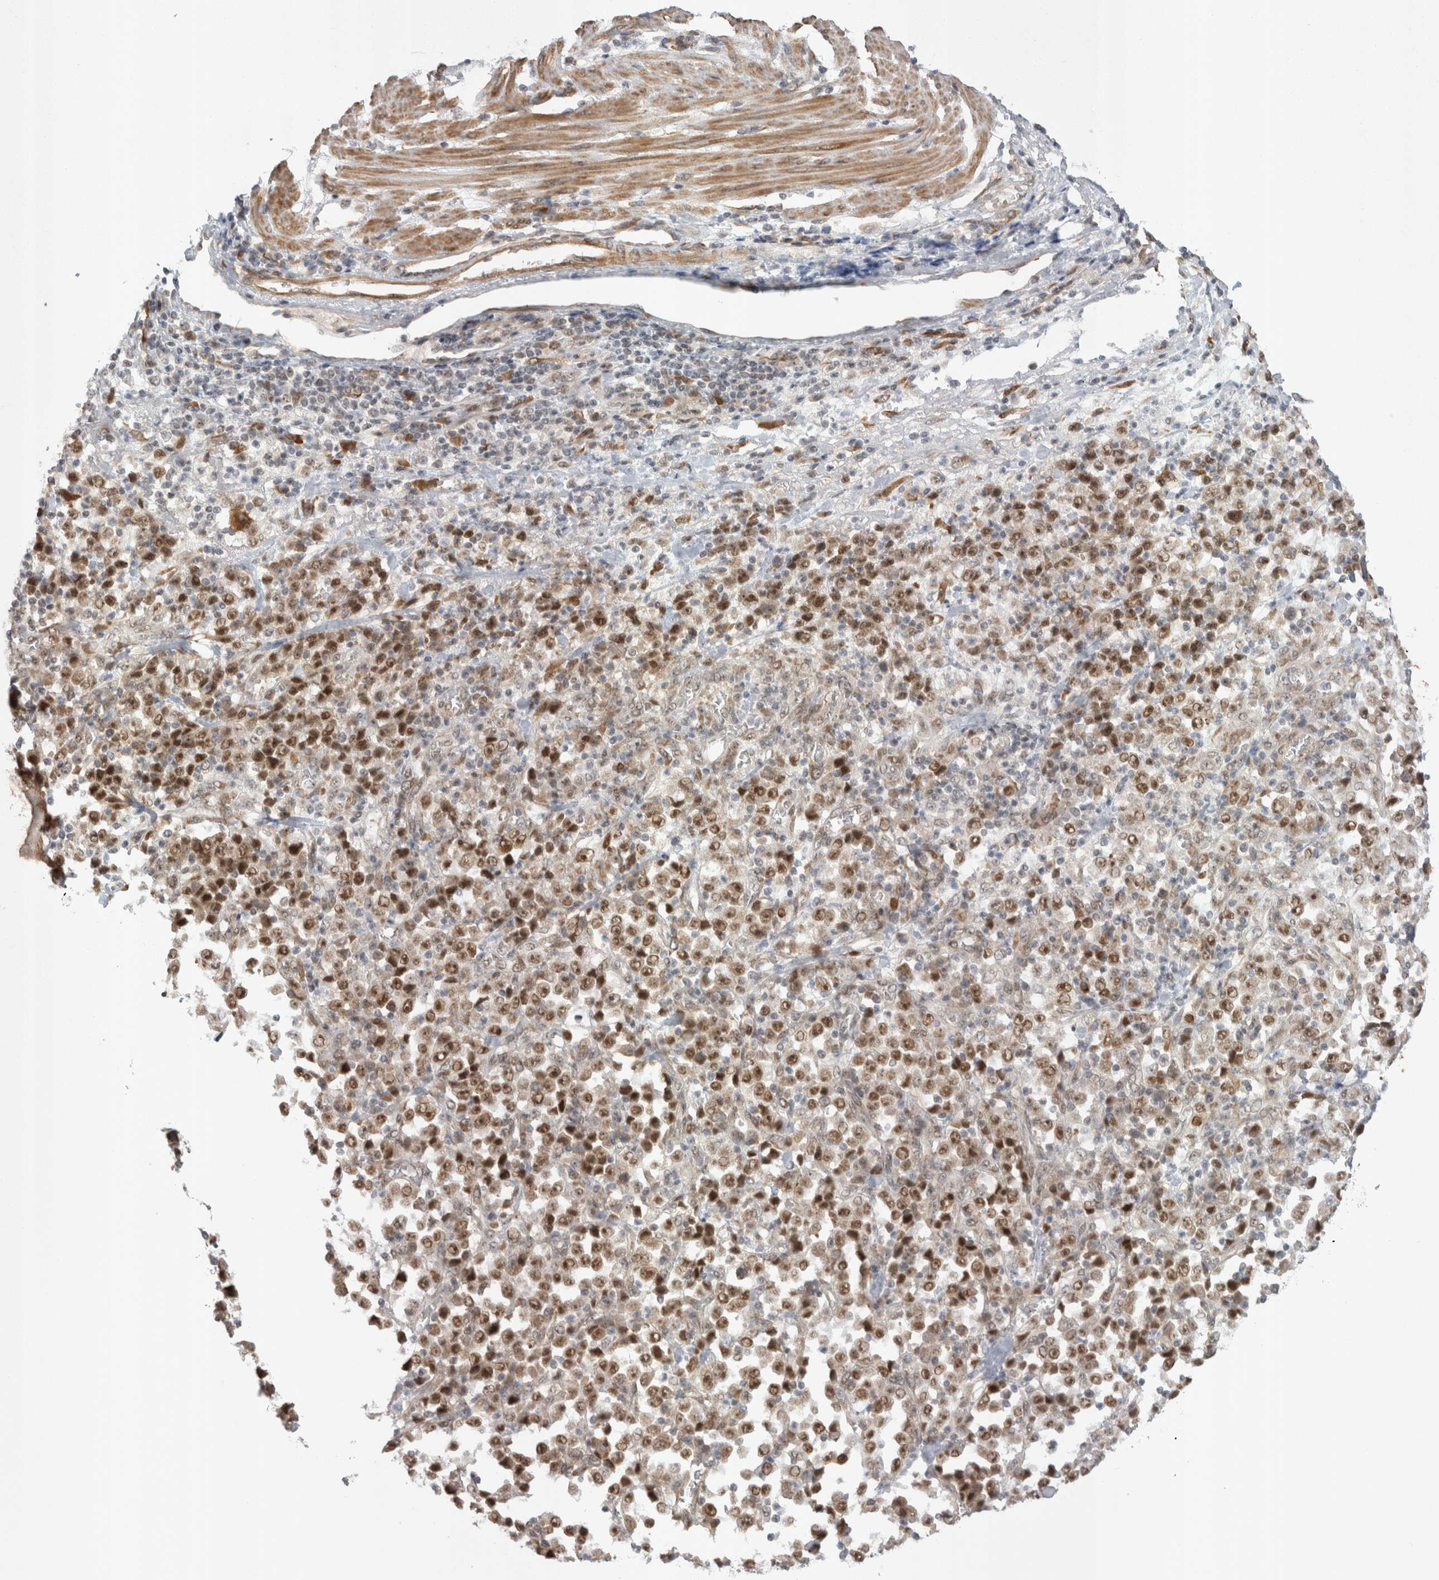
{"staining": {"intensity": "moderate", "quantity": ">75%", "location": "nuclear"}, "tissue": "stomach cancer", "cell_type": "Tumor cells", "image_type": "cancer", "snomed": [{"axis": "morphology", "description": "Normal tissue, NOS"}, {"axis": "morphology", "description": "Adenocarcinoma, NOS"}, {"axis": "topography", "description": "Stomach, upper"}, {"axis": "topography", "description": "Stomach"}], "caption": "Adenocarcinoma (stomach) stained with a brown dye shows moderate nuclear positive staining in about >75% of tumor cells.", "gene": "EXOSC4", "patient": {"sex": "male", "age": 59}}